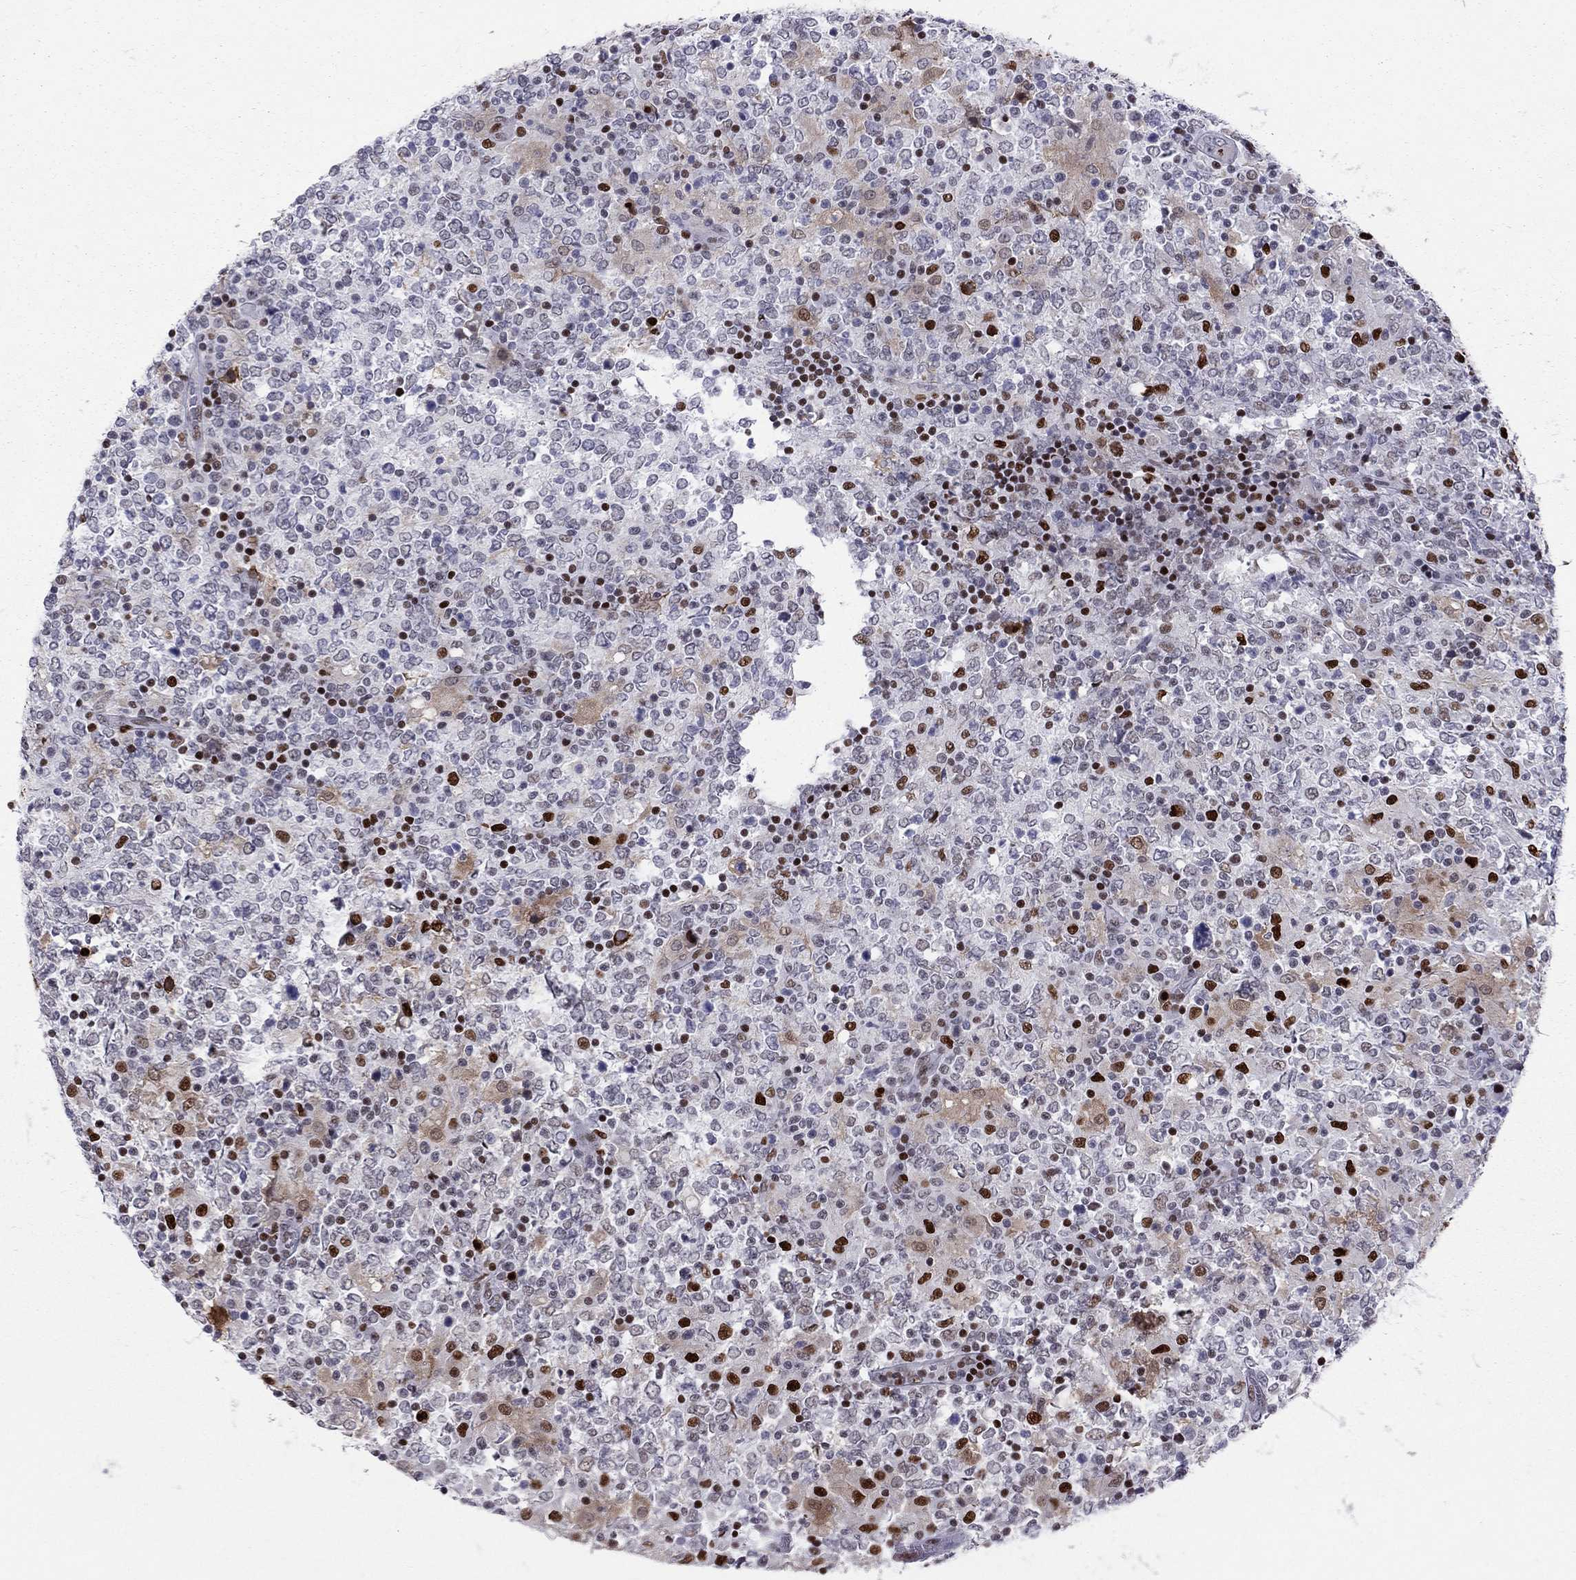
{"staining": {"intensity": "strong", "quantity": "25%-75%", "location": "nuclear"}, "tissue": "lymphoma", "cell_type": "Tumor cells", "image_type": "cancer", "snomed": [{"axis": "morphology", "description": "Malignant lymphoma, non-Hodgkin's type, High grade"}, {"axis": "topography", "description": "Lymph node"}], "caption": "The immunohistochemical stain shows strong nuclear expression in tumor cells of malignant lymphoma, non-Hodgkin's type (high-grade) tissue.", "gene": "PCGF3", "patient": {"sex": "female", "age": 84}}